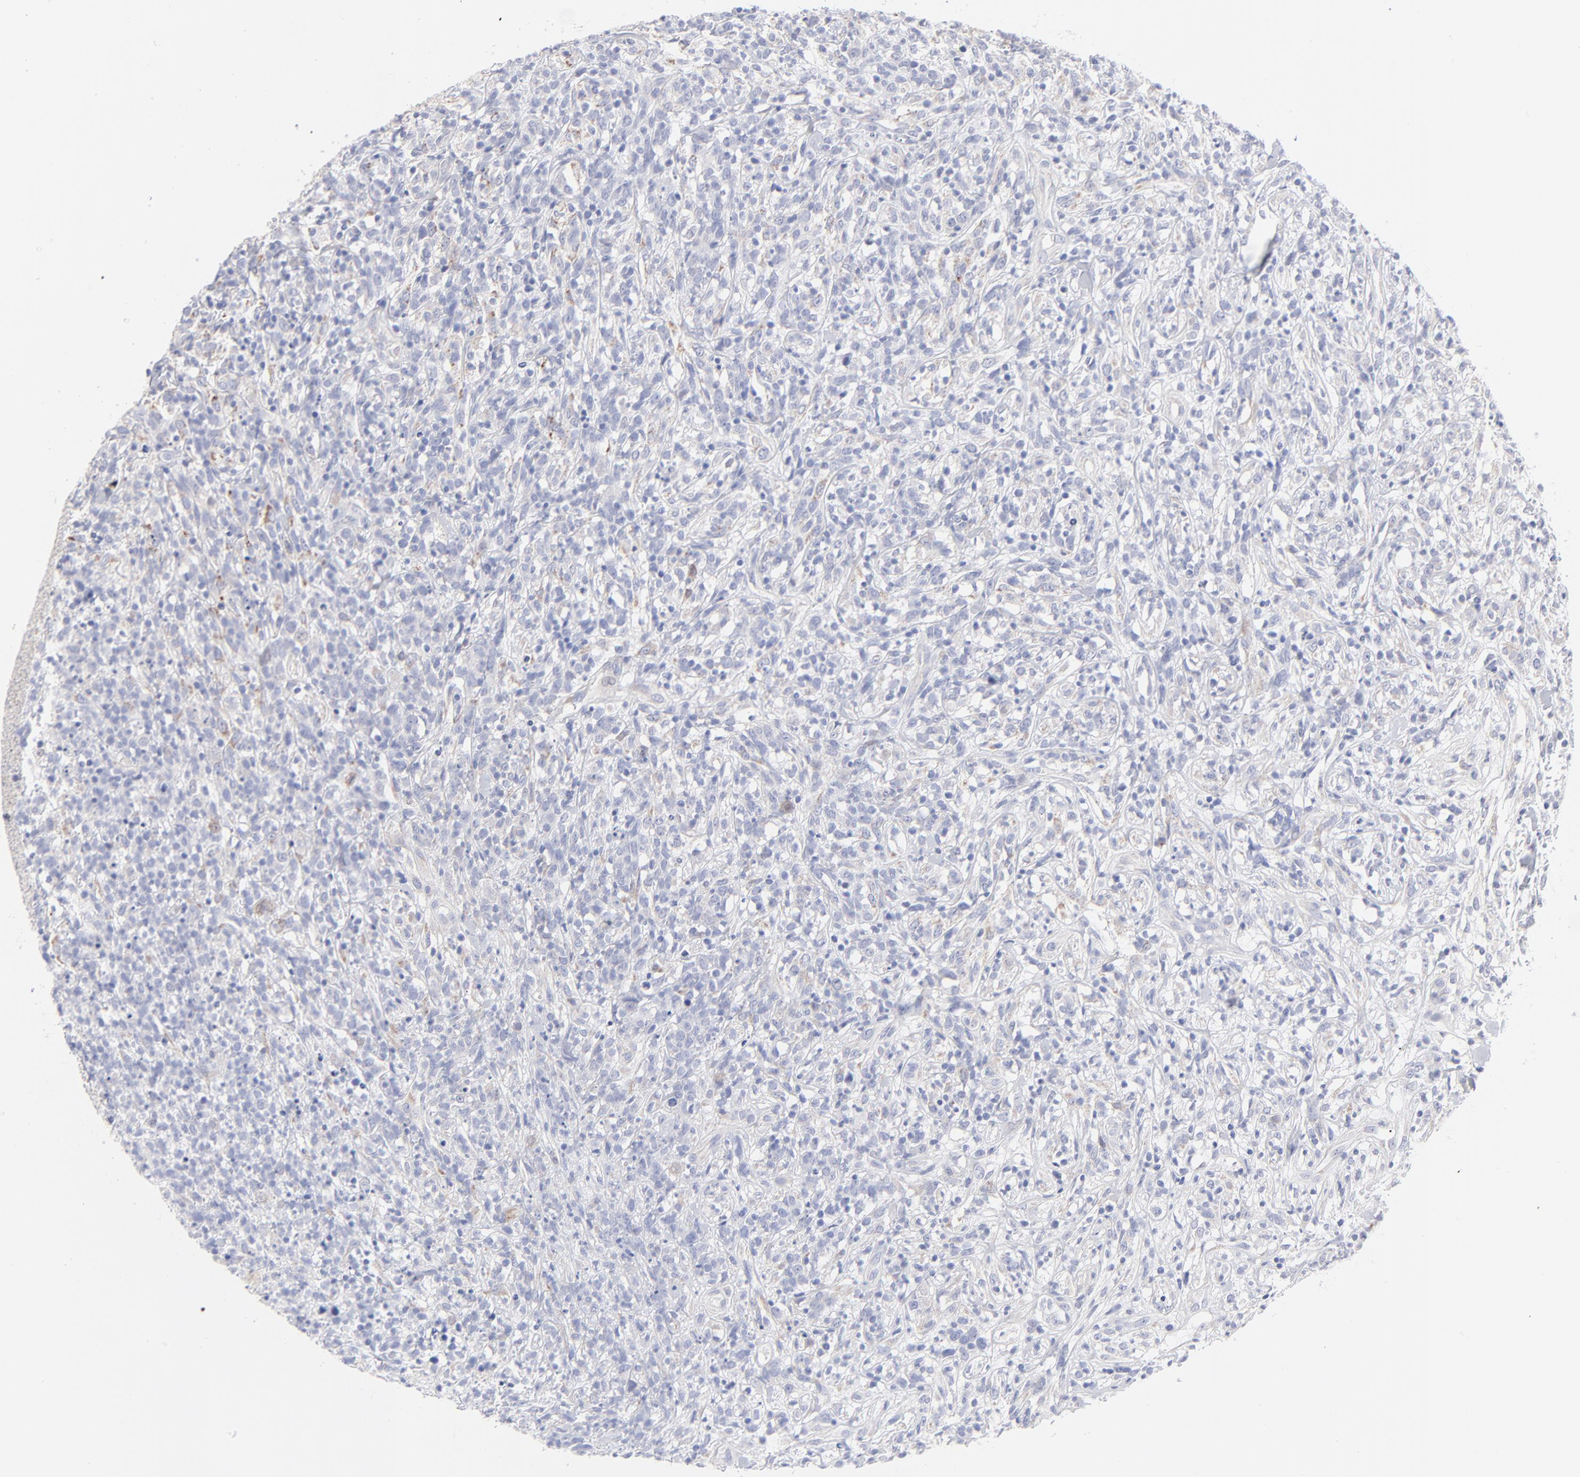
{"staining": {"intensity": "negative", "quantity": "none", "location": "none"}, "tissue": "lymphoma", "cell_type": "Tumor cells", "image_type": "cancer", "snomed": [{"axis": "morphology", "description": "Malignant lymphoma, non-Hodgkin's type, High grade"}, {"axis": "topography", "description": "Lymph node"}], "caption": "Immunohistochemistry (IHC) micrograph of neoplastic tissue: human lymphoma stained with DAB (3,3'-diaminobenzidine) exhibits no significant protein positivity in tumor cells. (Immunohistochemistry, brightfield microscopy, high magnification).", "gene": "TST", "patient": {"sex": "female", "age": 73}}